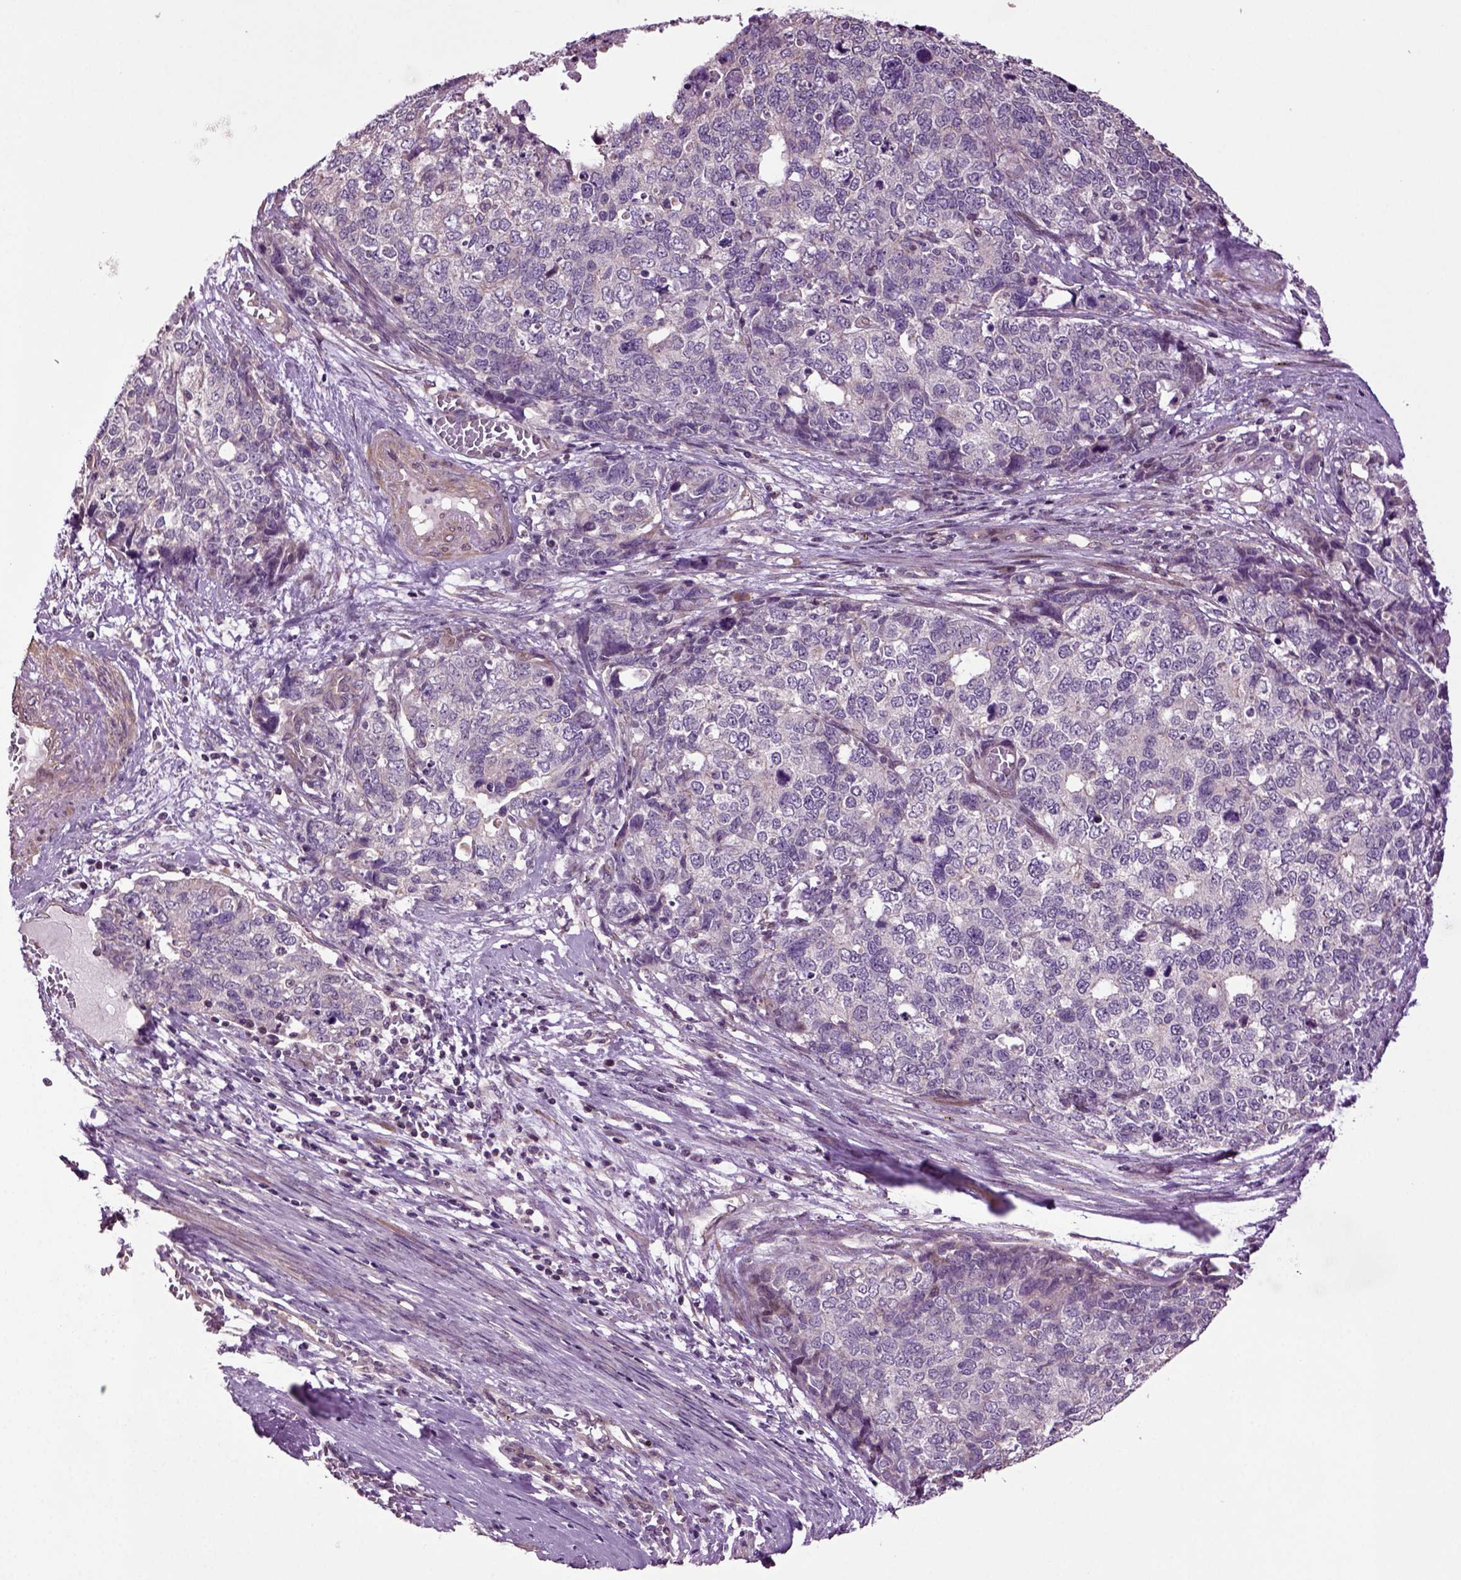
{"staining": {"intensity": "negative", "quantity": "none", "location": "none"}, "tissue": "cervical cancer", "cell_type": "Tumor cells", "image_type": "cancer", "snomed": [{"axis": "morphology", "description": "Squamous cell carcinoma, NOS"}, {"axis": "topography", "description": "Cervix"}], "caption": "This photomicrograph is of squamous cell carcinoma (cervical) stained with IHC to label a protein in brown with the nuclei are counter-stained blue. There is no positivity in tumor cells.", "gene": "HAGHL", "patient": {"sex": "female", "age": 63}}